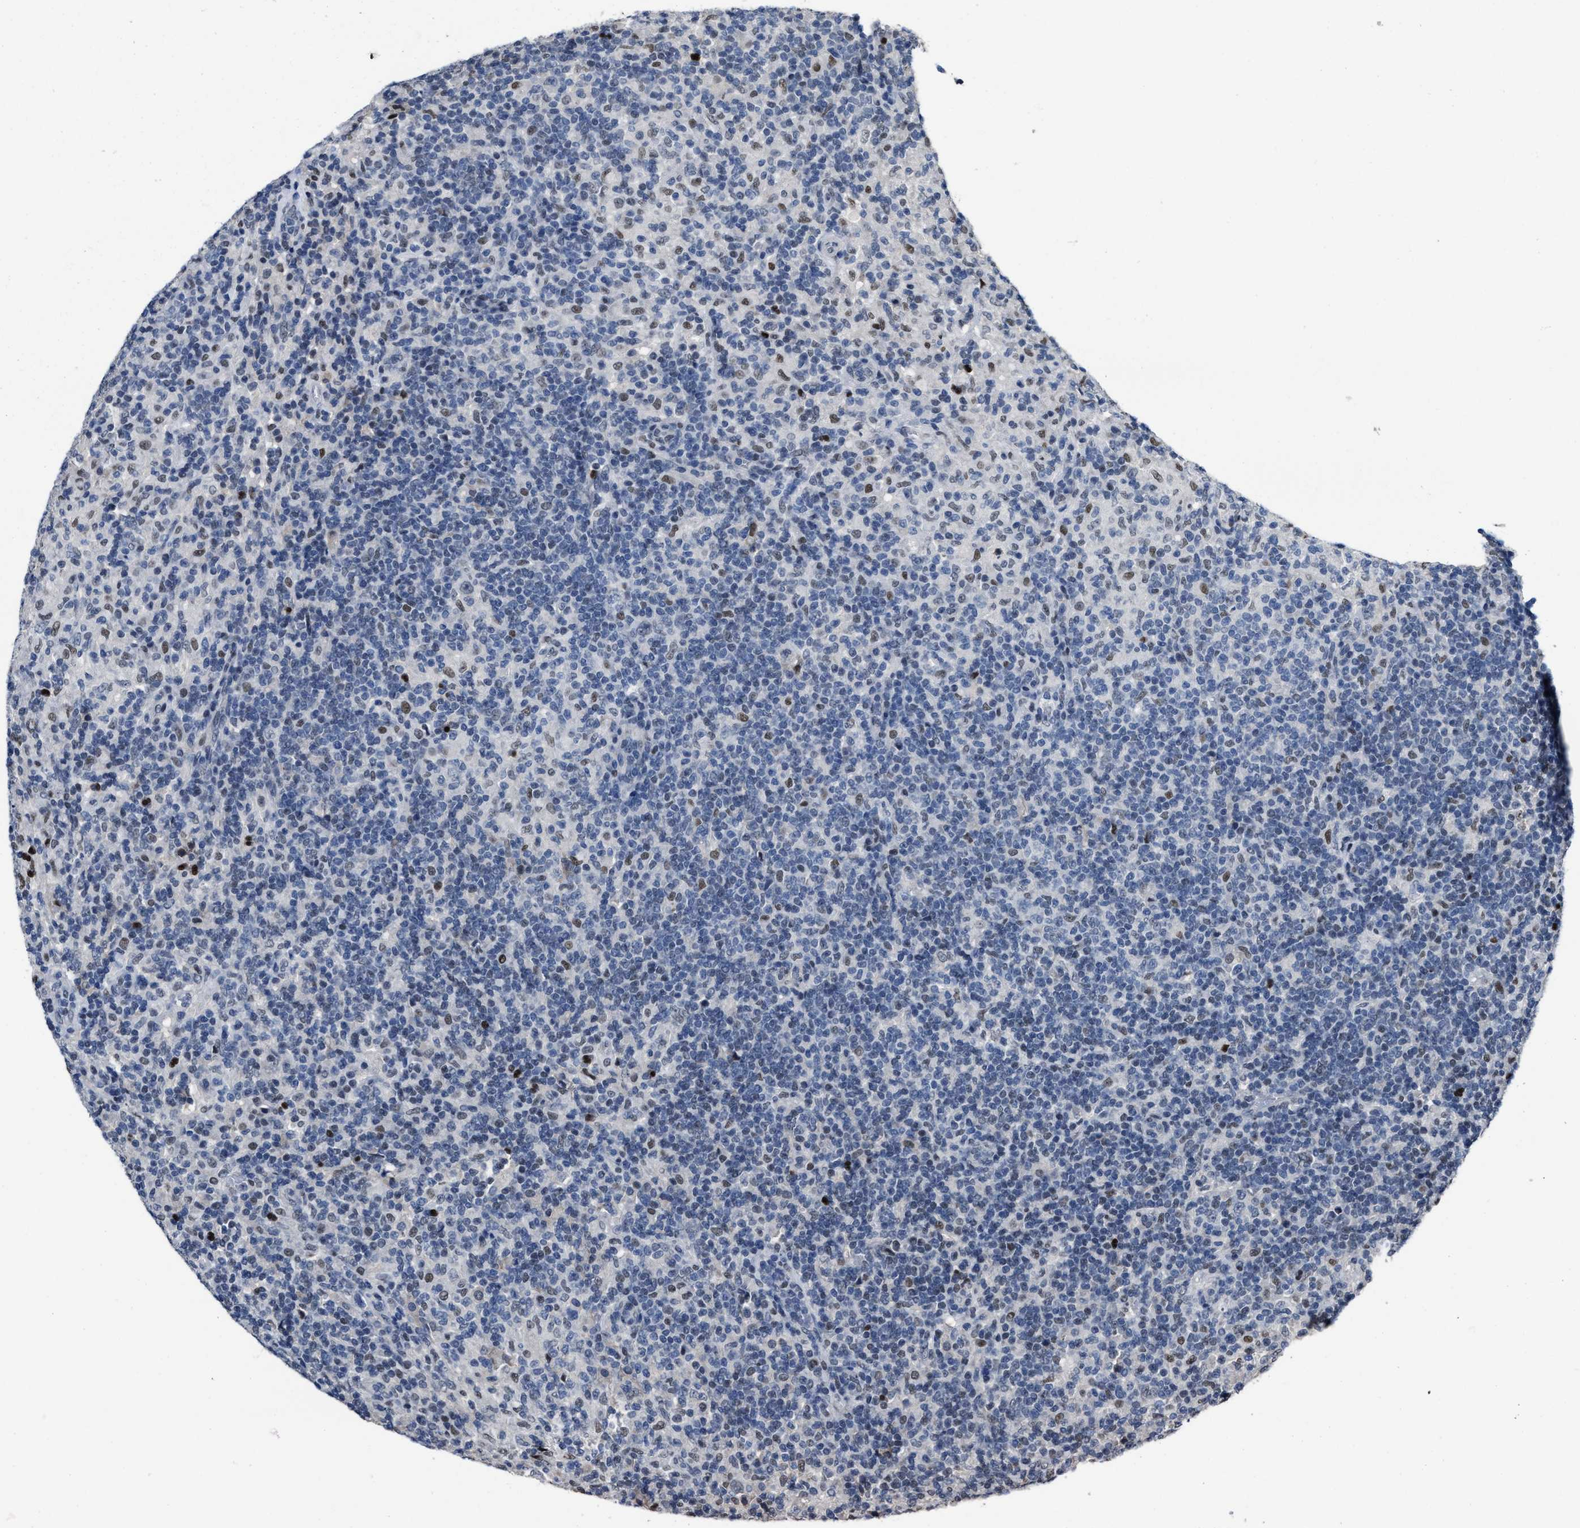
{"staining": {"intensity": "negative", "quantity": "none", "location": "none"}, "tissue": "lymphoma", "cell_type": "Tumor cells", "image_type": "cancer", "snomed": [{"axis": "morphology", "description": "Hodgkin's disease, NOS"}, {"axis": "topography", "description": "Lymph node"}], "caption": "High magnification brightfield microscopy of Hodgkin's disease stained with DAB (brown) and counterstained with hematoxylin (blue): tumor cells show no significant positivity.", "gene": "ZNF20", "patient": {"sex": "male", "age": 70}}